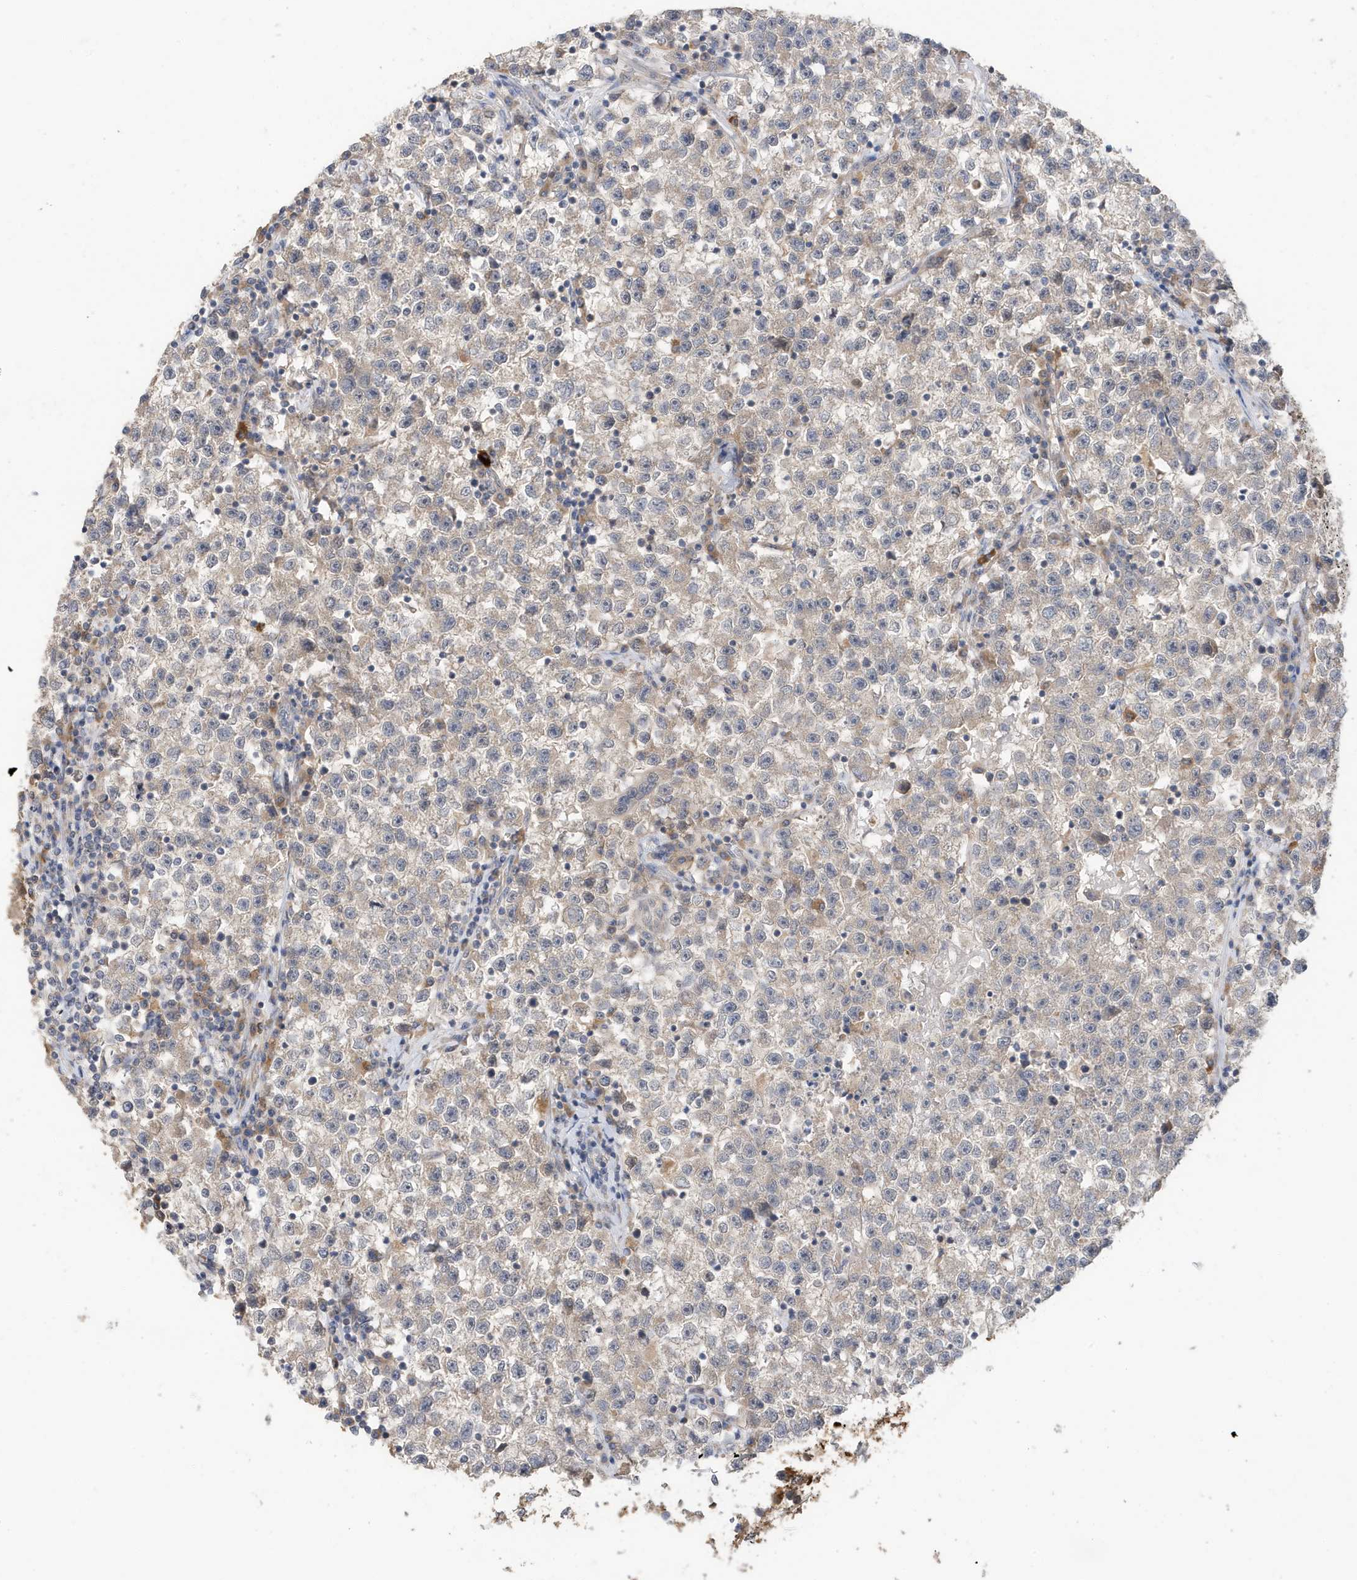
{"staining": {"intensity": "negative", "quantity": "none", "location": "none"}, "tissue": "testis cancer", "cell_type": "Tumor cells", "image_type": "cancer", "snomed": [{"axis": "morphology", "description": "Seminoma, NOS"}, {"axis": "topography", "description": "Testis"}], "caption": "There is no significant positivity in tumor cells of testis seminoma.", "gene": "LAPTM4A", "patient": {"sex": "male", "age": 22}}